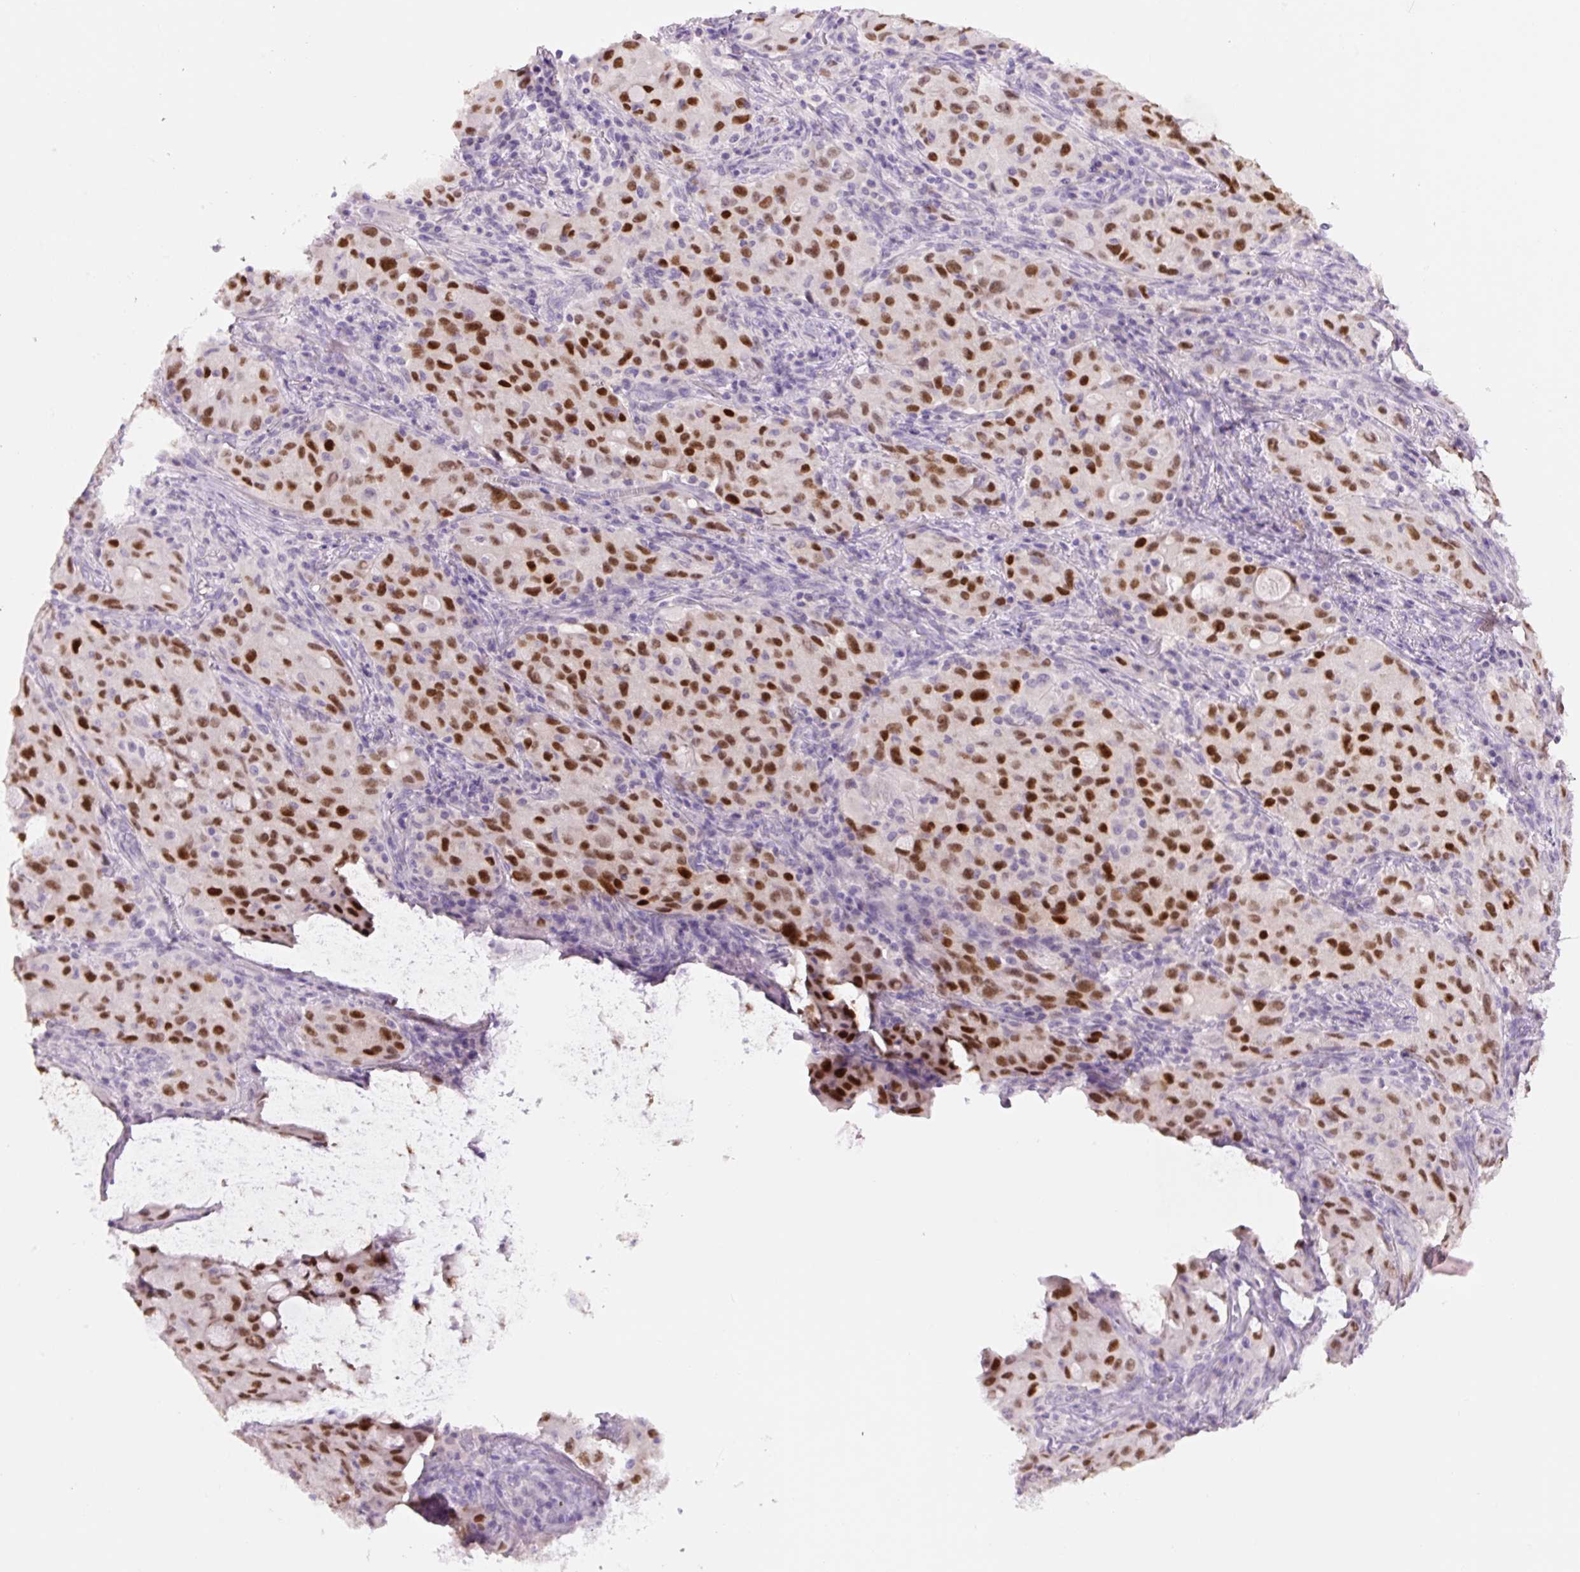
{"staining": {"intensity": "strong", "quantity": ">75%", "location": "nuclear"}, "tissue": "lung cancer", "cell_type": "Tumor cells", "image_type": "cancer", "snomed": [{"axis": "morphology", "description": "Adenocarcinoma, NOS"}, {"axis": "topography", "description": "Lung"}], "caption": "Protein expression analysis of human lung cancer reveals strong nuclear staining in about >75% of tumor cells.", "gene": "SIX1", "patient": {"sex": "female", "age": 44}}